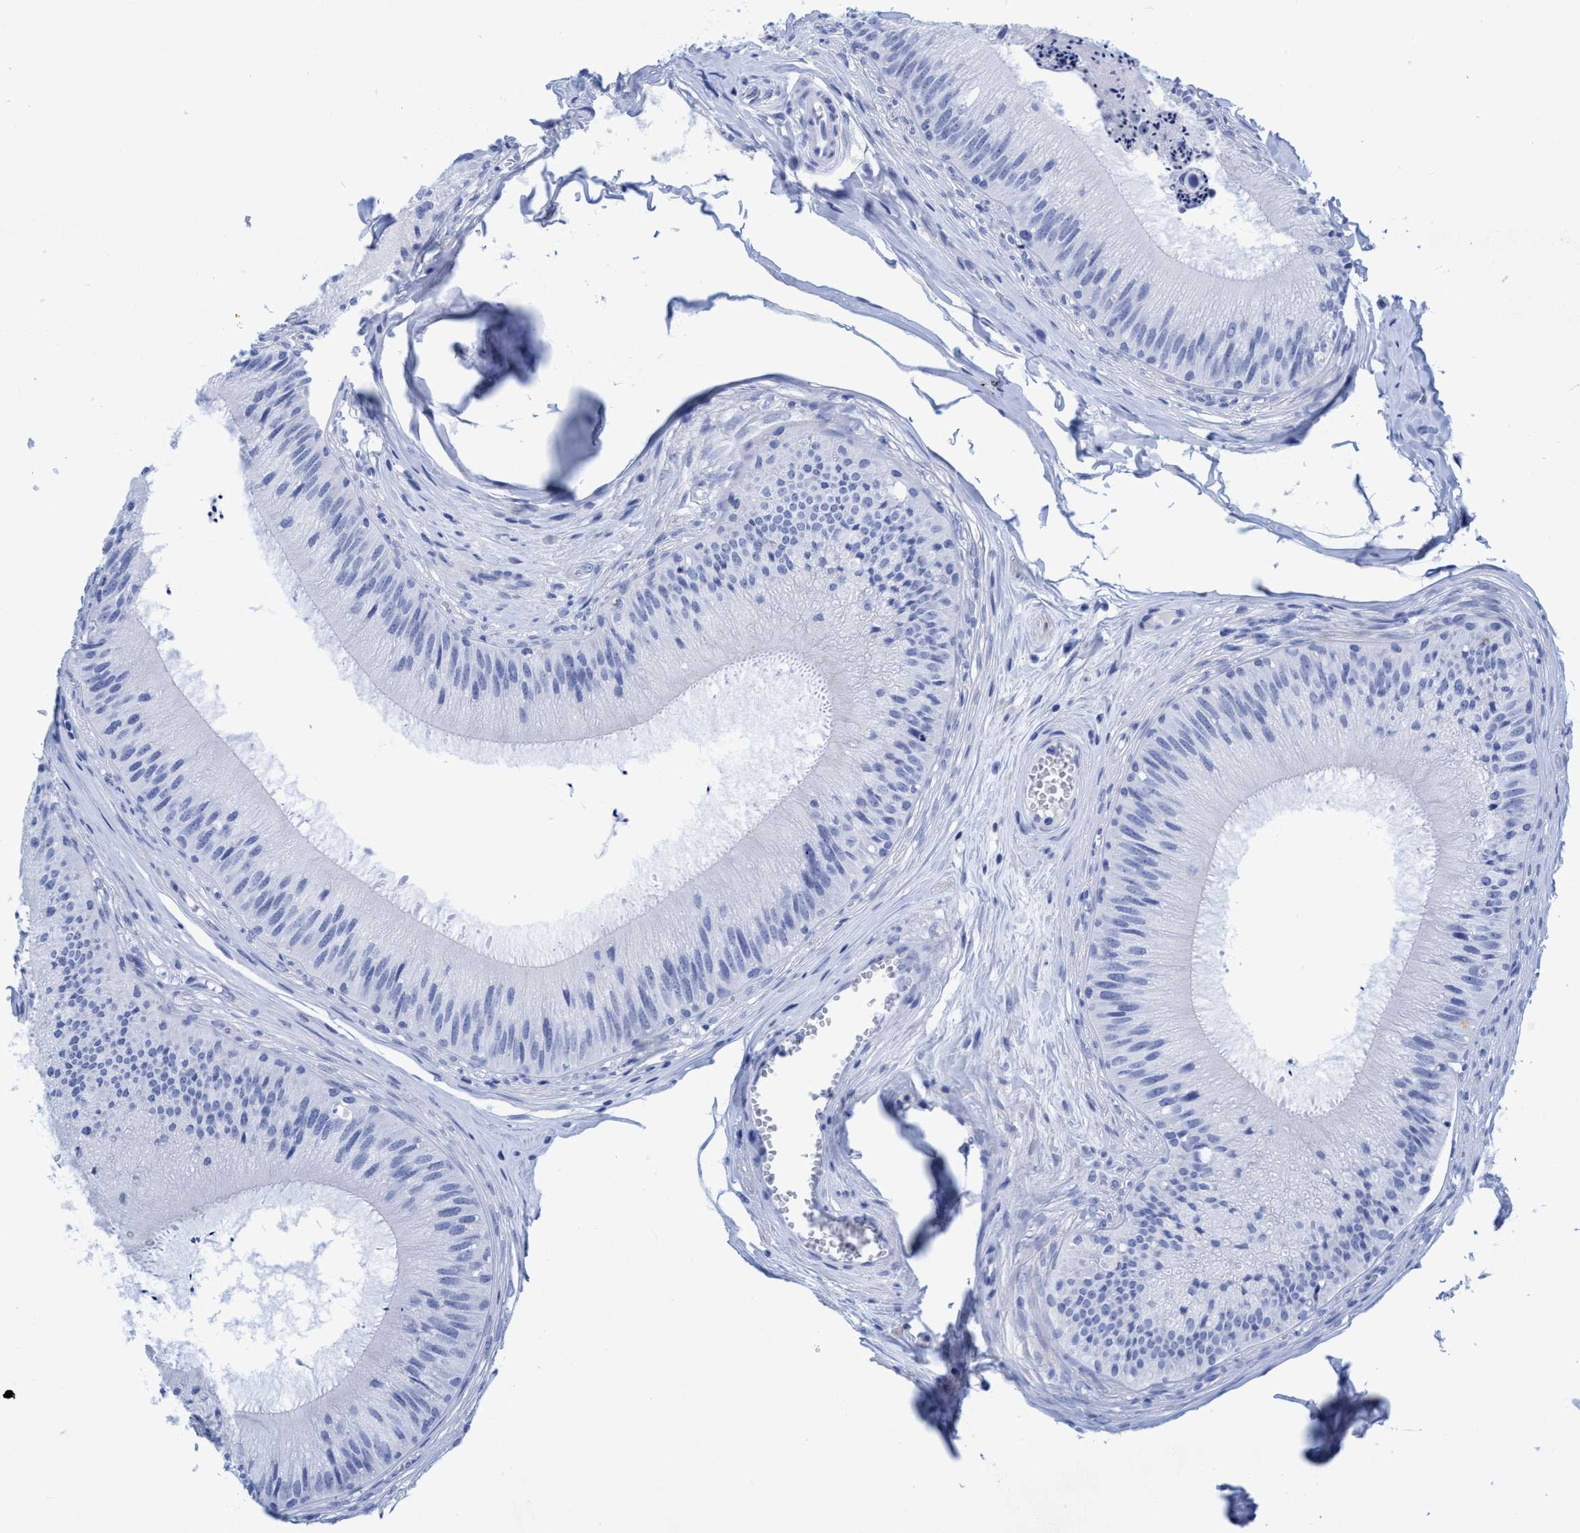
{"staining": {"intensity": "negative", "quantity": "none", "location": "none"}, "tissue": "epididymis", "cell_type": "Glandular cells", "image_type": "normal", "snomed": [{"axis": "morphology", "description": "Normal tissue, NOS"}, {"axis": "topography", "description": "Epididymis"}], "caption": "An IHC micrograph of benign epididymis is shown. There is no staining in glandular cells of epididymis.", "gene": "PLPPR1", "patient": {"sex": "male", "age": 31}}